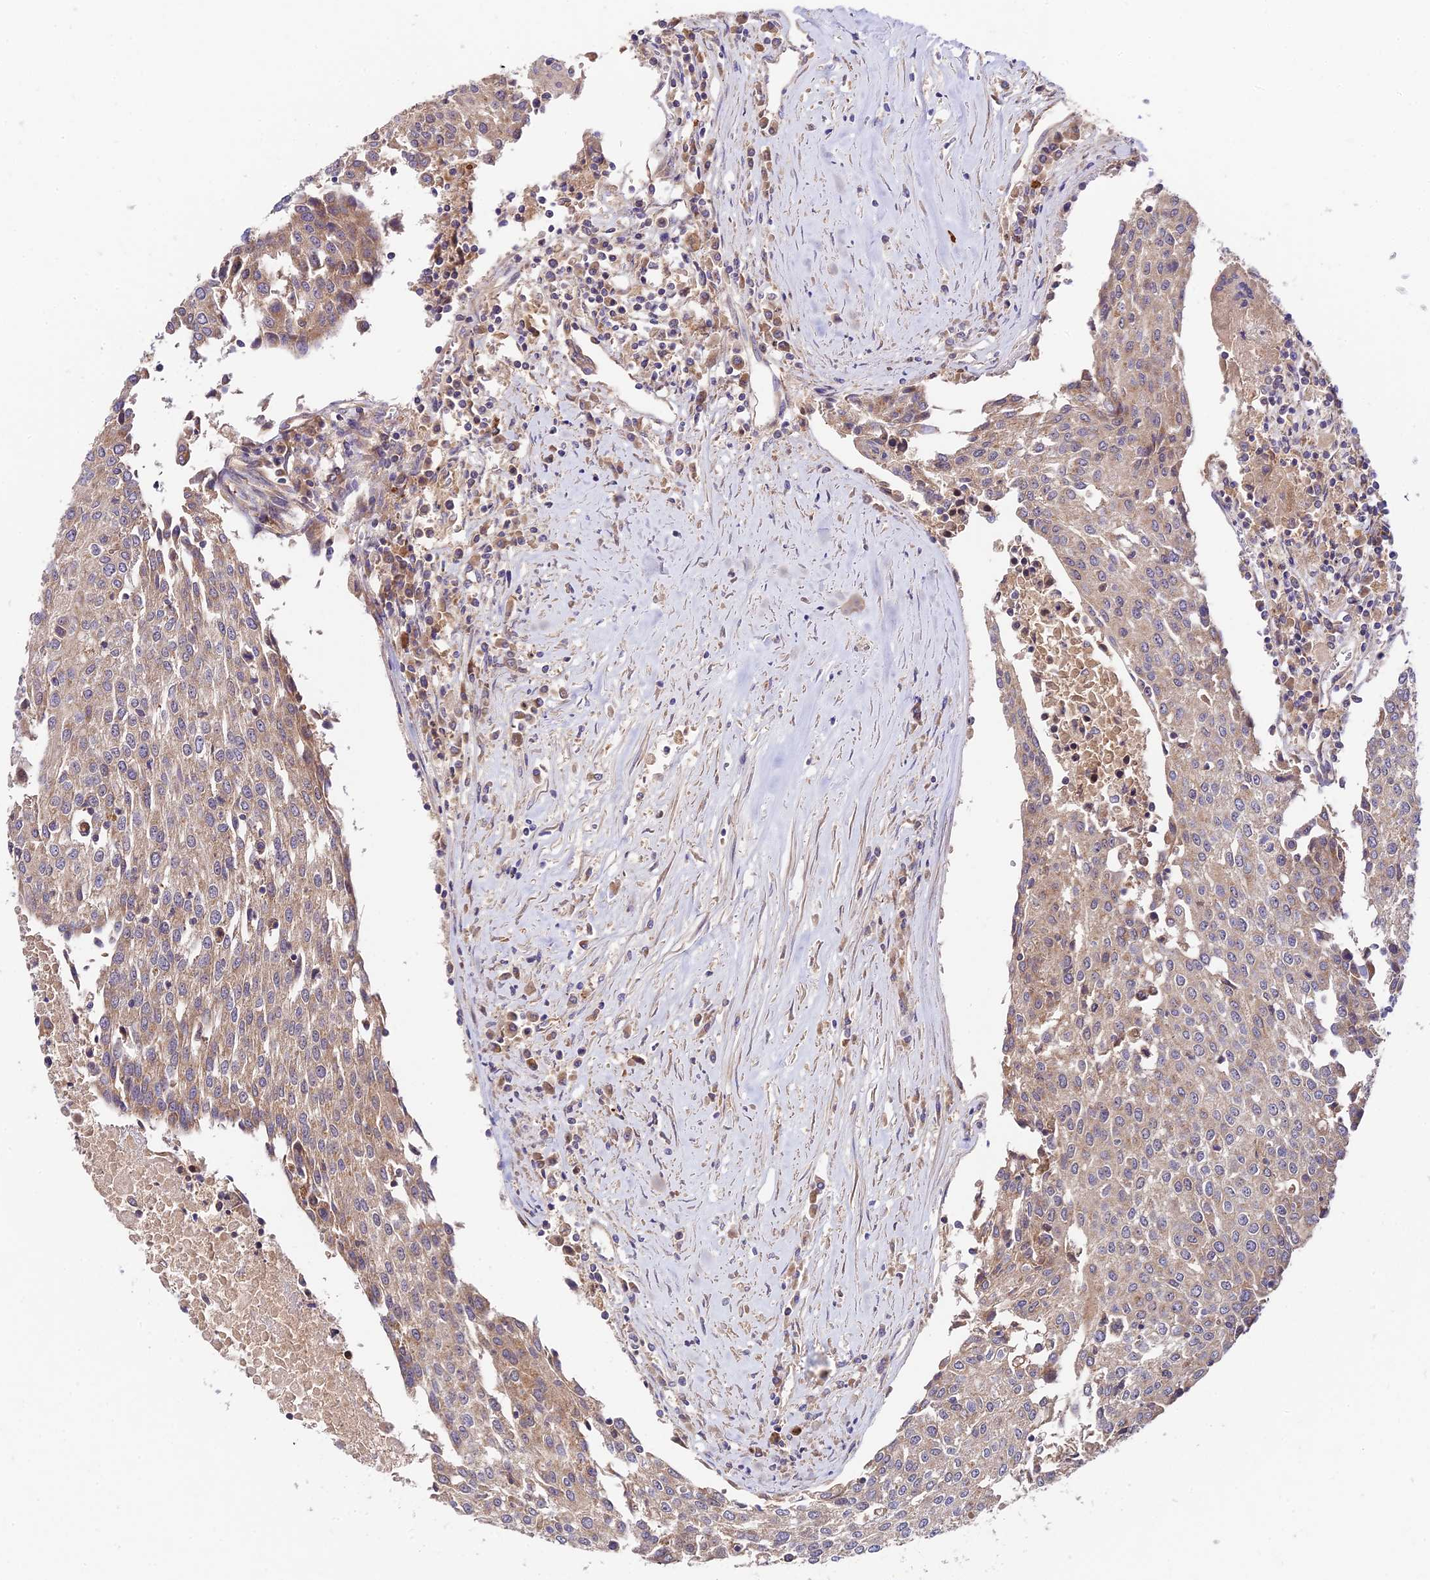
{"staining": {"intensity": "weak", "quantity": "25%-75%", "location": "cytoplasmic/membranous"}, "tissue": "urothelial cancer", "cell_type": "Tumor cells", "image_type": "cancer", "snomed": [{"axis": "morphology", "description": "Urothelial carcinoma, High grade"}, {"axis": "topography", "description": "Urinary bladder"}], "caption": "DAB (3,3'-diaminobenzidine) immunohistochemical staining of urothelial cancer exhibits weak cytoplasmic/membranous protein positivity in approximately 25%-75% of tumor cells. (IHC, brightfield microscopy, high magnification).", "gene": "C3orf20", "patient": {"sex": "female", "age": 85}}